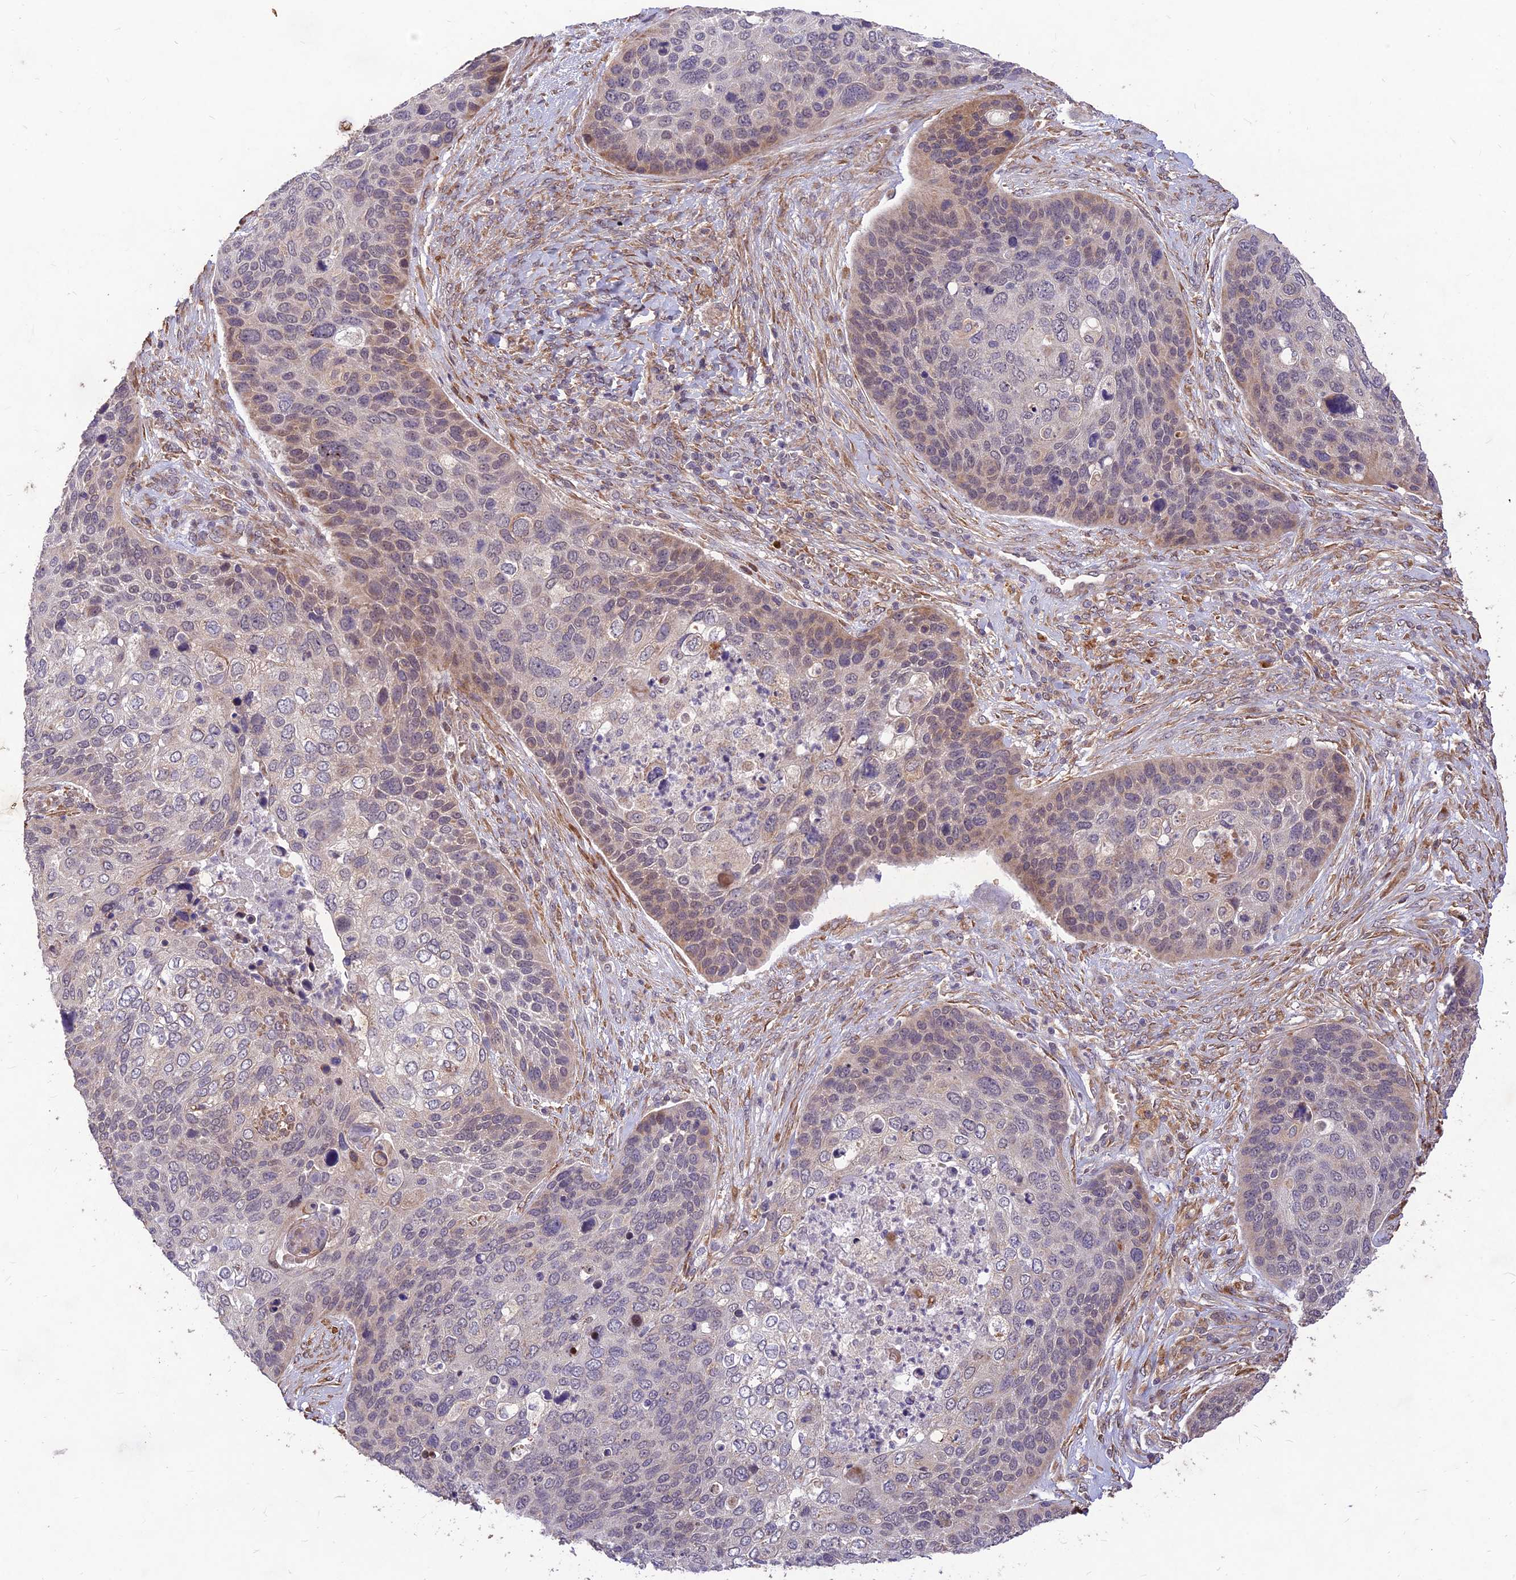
{"staining": {"intensity": "weak", "quantity": "<25%", "location": "cytoplasmic/membranous"}, "tissue": "skin cancer", "cell_type": "Tumor cells", "image_type": "cancer", "snomed": [{"axis": "morphology", "description": "Basal cell carcinoma"}, {"axis": "topography", "description": "Skin"}], "caption": "Immunohistochemistry (IHC) image of human skin cancer (basal cell carcinoma) stained for a protein (brown), which shows no expression in tumor cells.", "gene": "PPP1R11", "patient": {"sex": "female", "age": 74}}